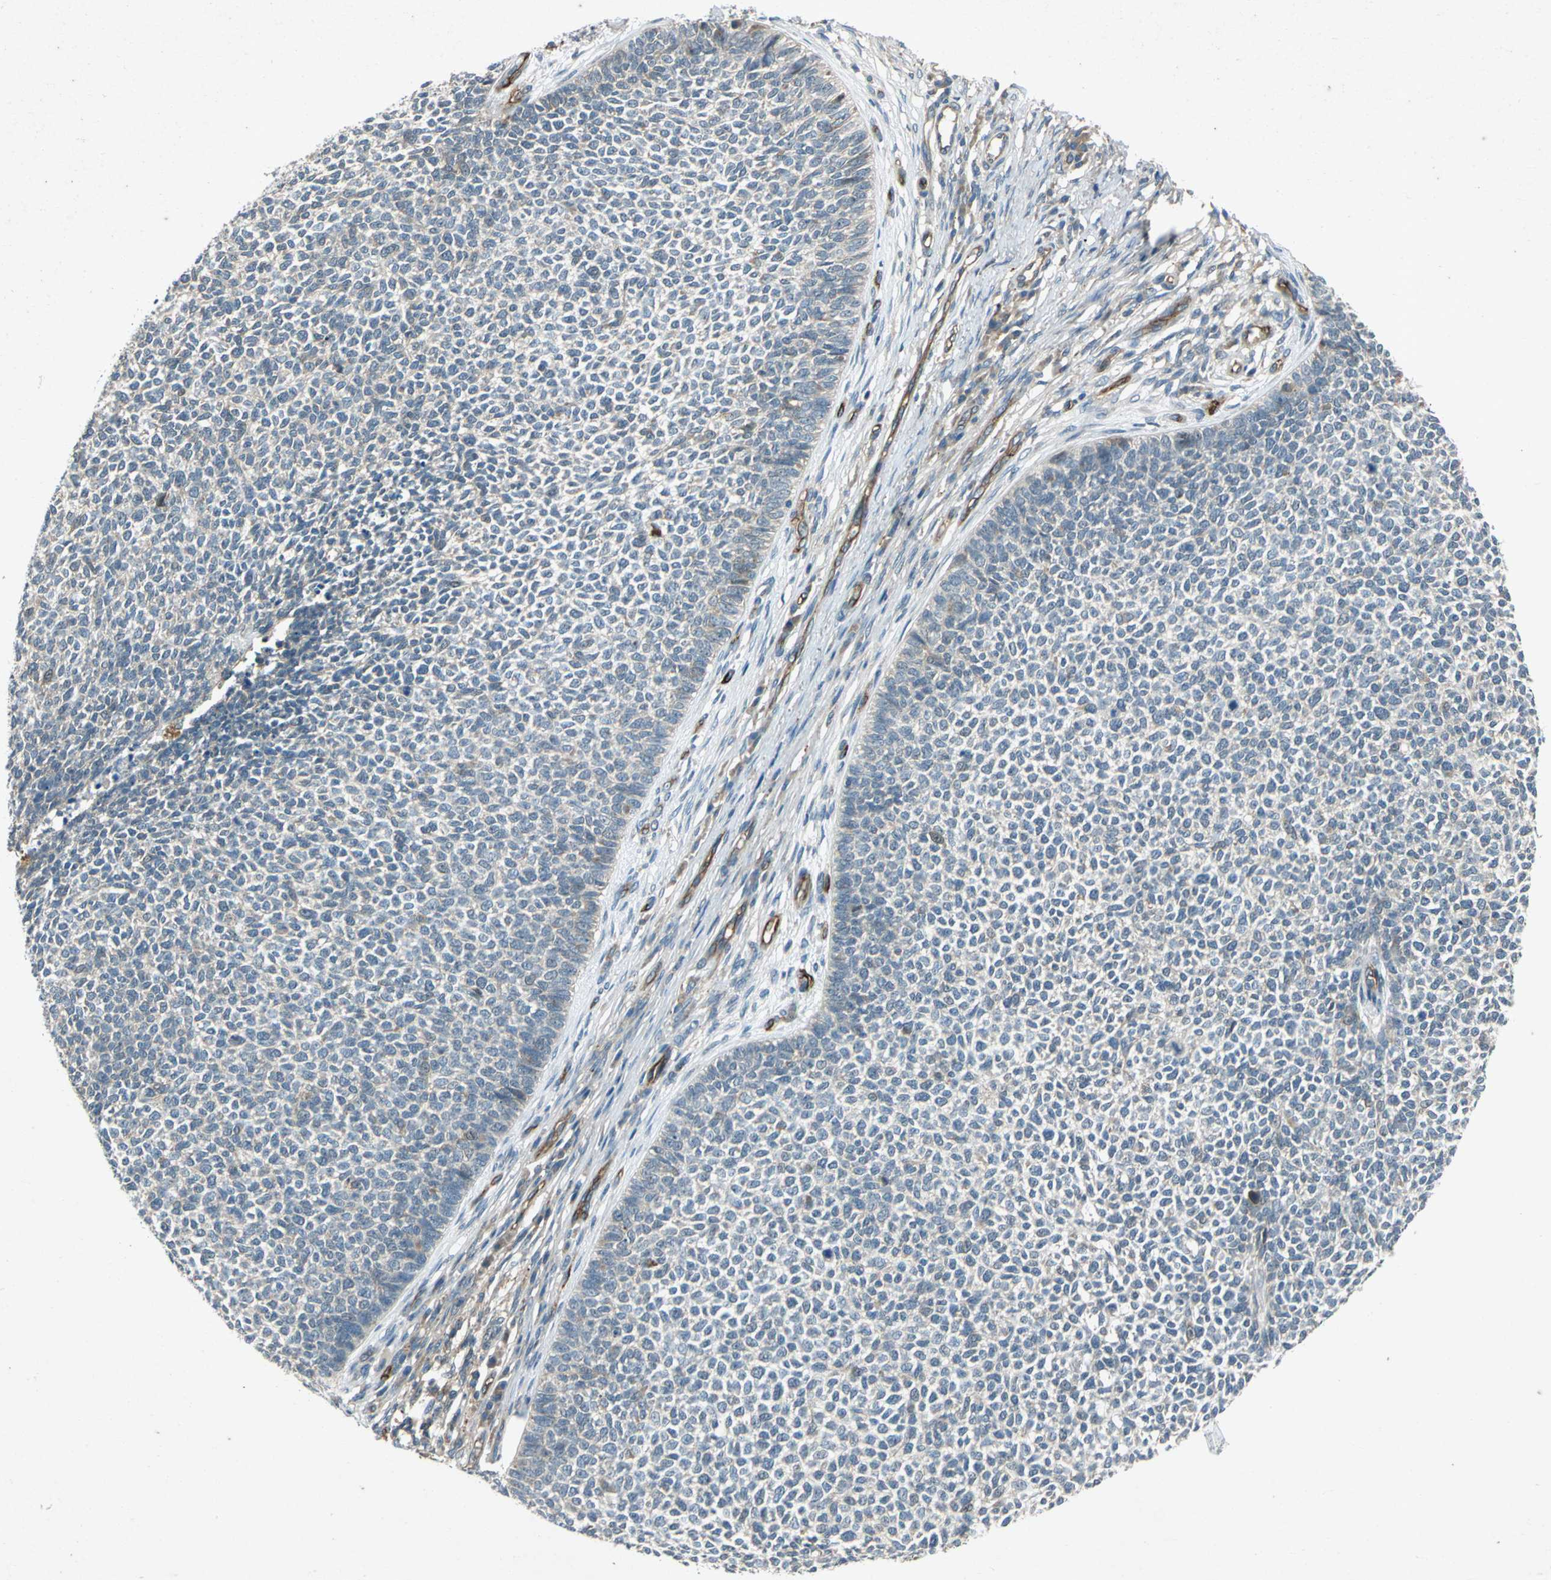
{"staining": {"intensity": "negative", "quantity": "none", "location": "none"}, "tissue": "skin cancer", "cell_type": "Tumor cells", "image_type": "cancer", "snomed": [{"axis": "morphology", "description": "Basal cell carcinoma"}, {"axis": "topography", "description": "Skin"}], "caption": "An IHC micrograph of skin cancer (basal cell carcinoma) is shown. There is no staining in tumor cells of skin cancer (basal cell carcinoma).", "gene": "EMCN", "patient": {"sex": "female", "age": 84}}